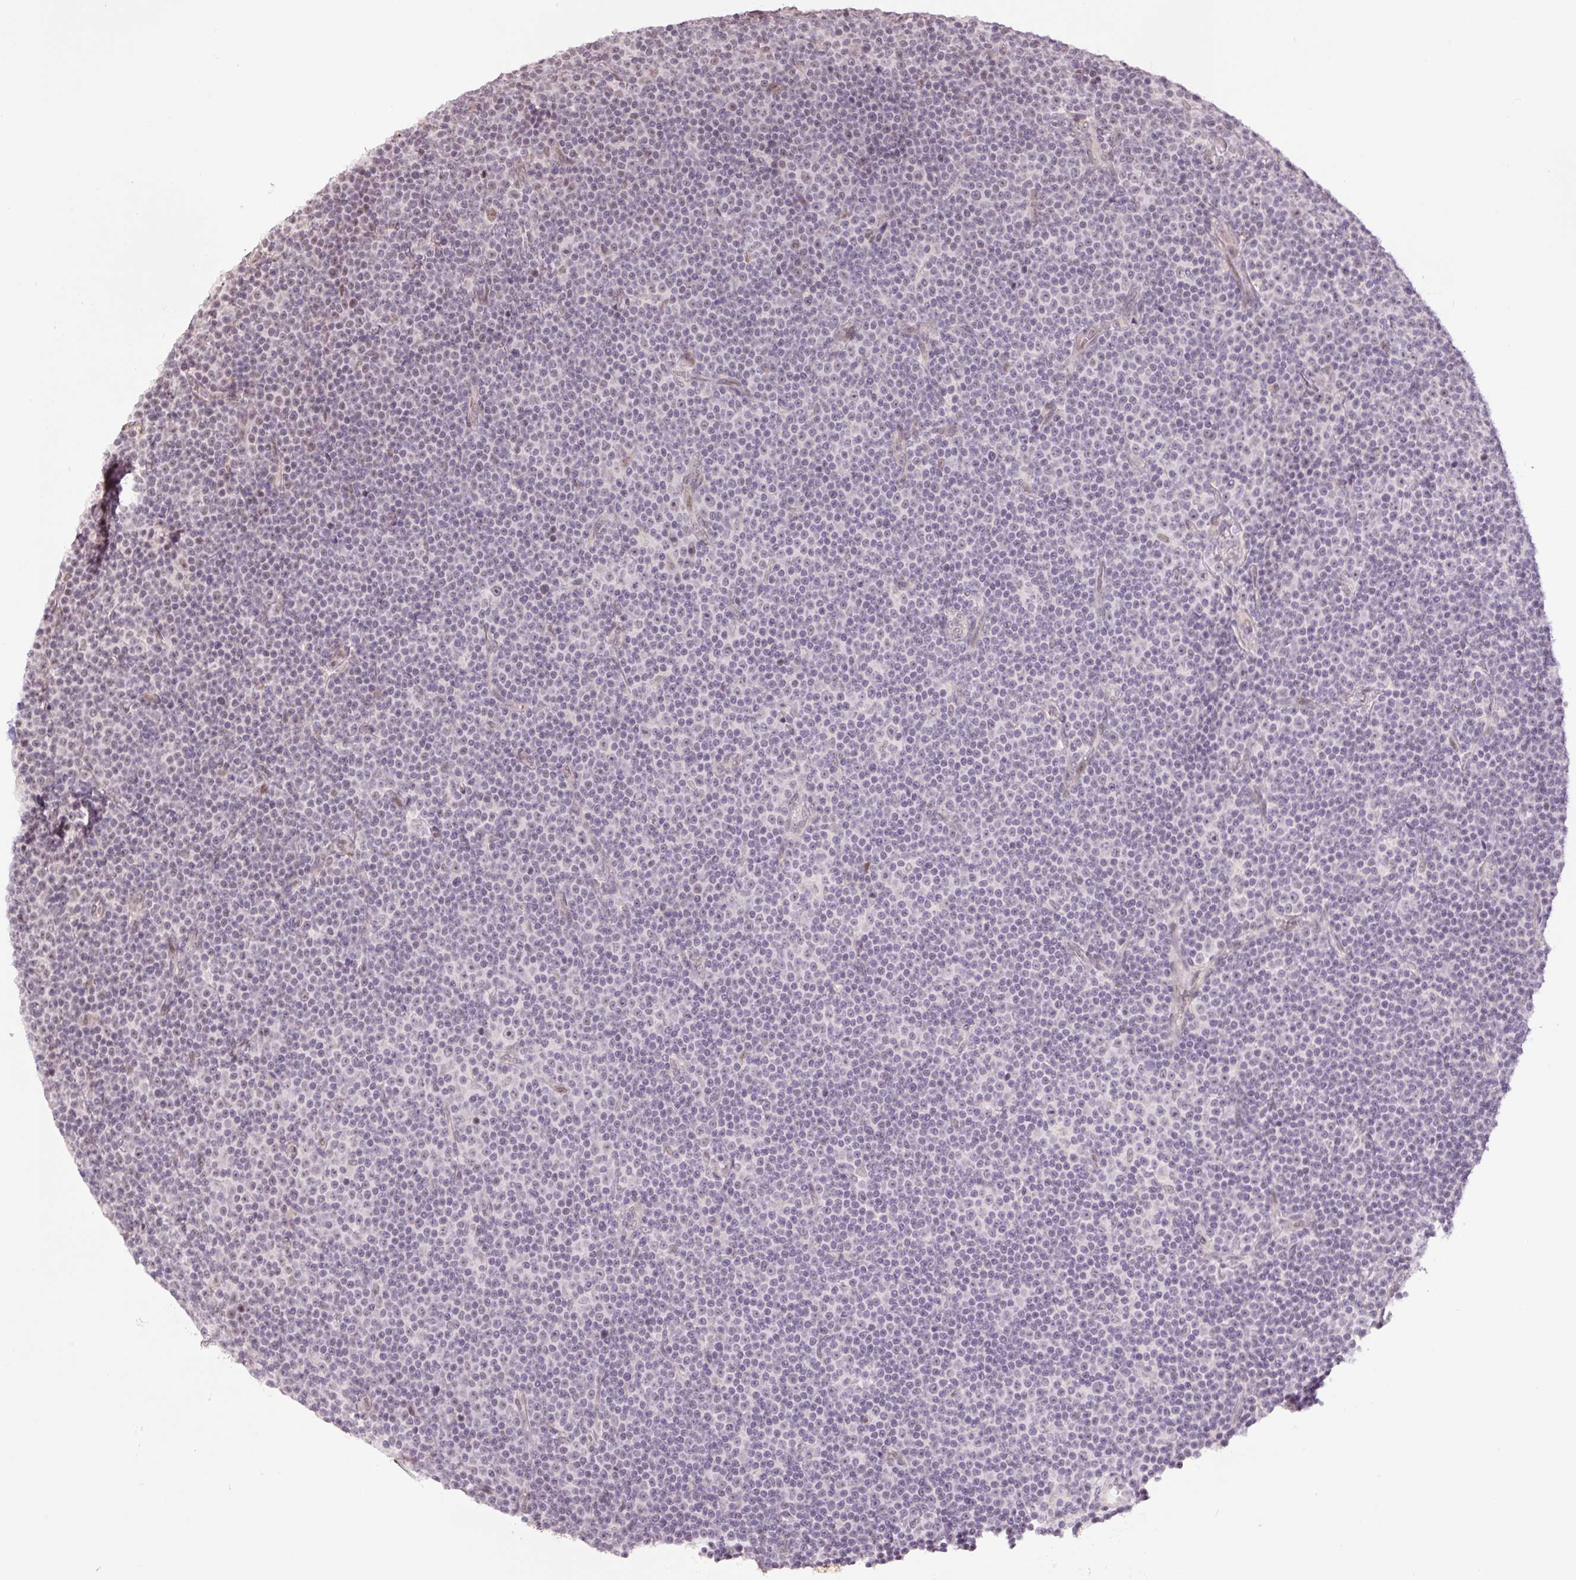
{"staining": {"intensity": "moderate", "quantity": "<25%", "location": "nuclear"}, "tissue": "lymphoma", "cell_type": "Tumor cells", "image_type": "cancer", "snomed": [{"axis": "morphology", "description": "Malignant lymphoma, non-Hodgkin's type, Low grade"}, {"axis": "topography", "description": "Lymph node"}], "caption": "Protein staining displays moderate nuclear positivity in approximately <25% of tumor cells in lymphoma.", "gene": "TCFL5", "patient": {"sex": "female", "age": 67}}